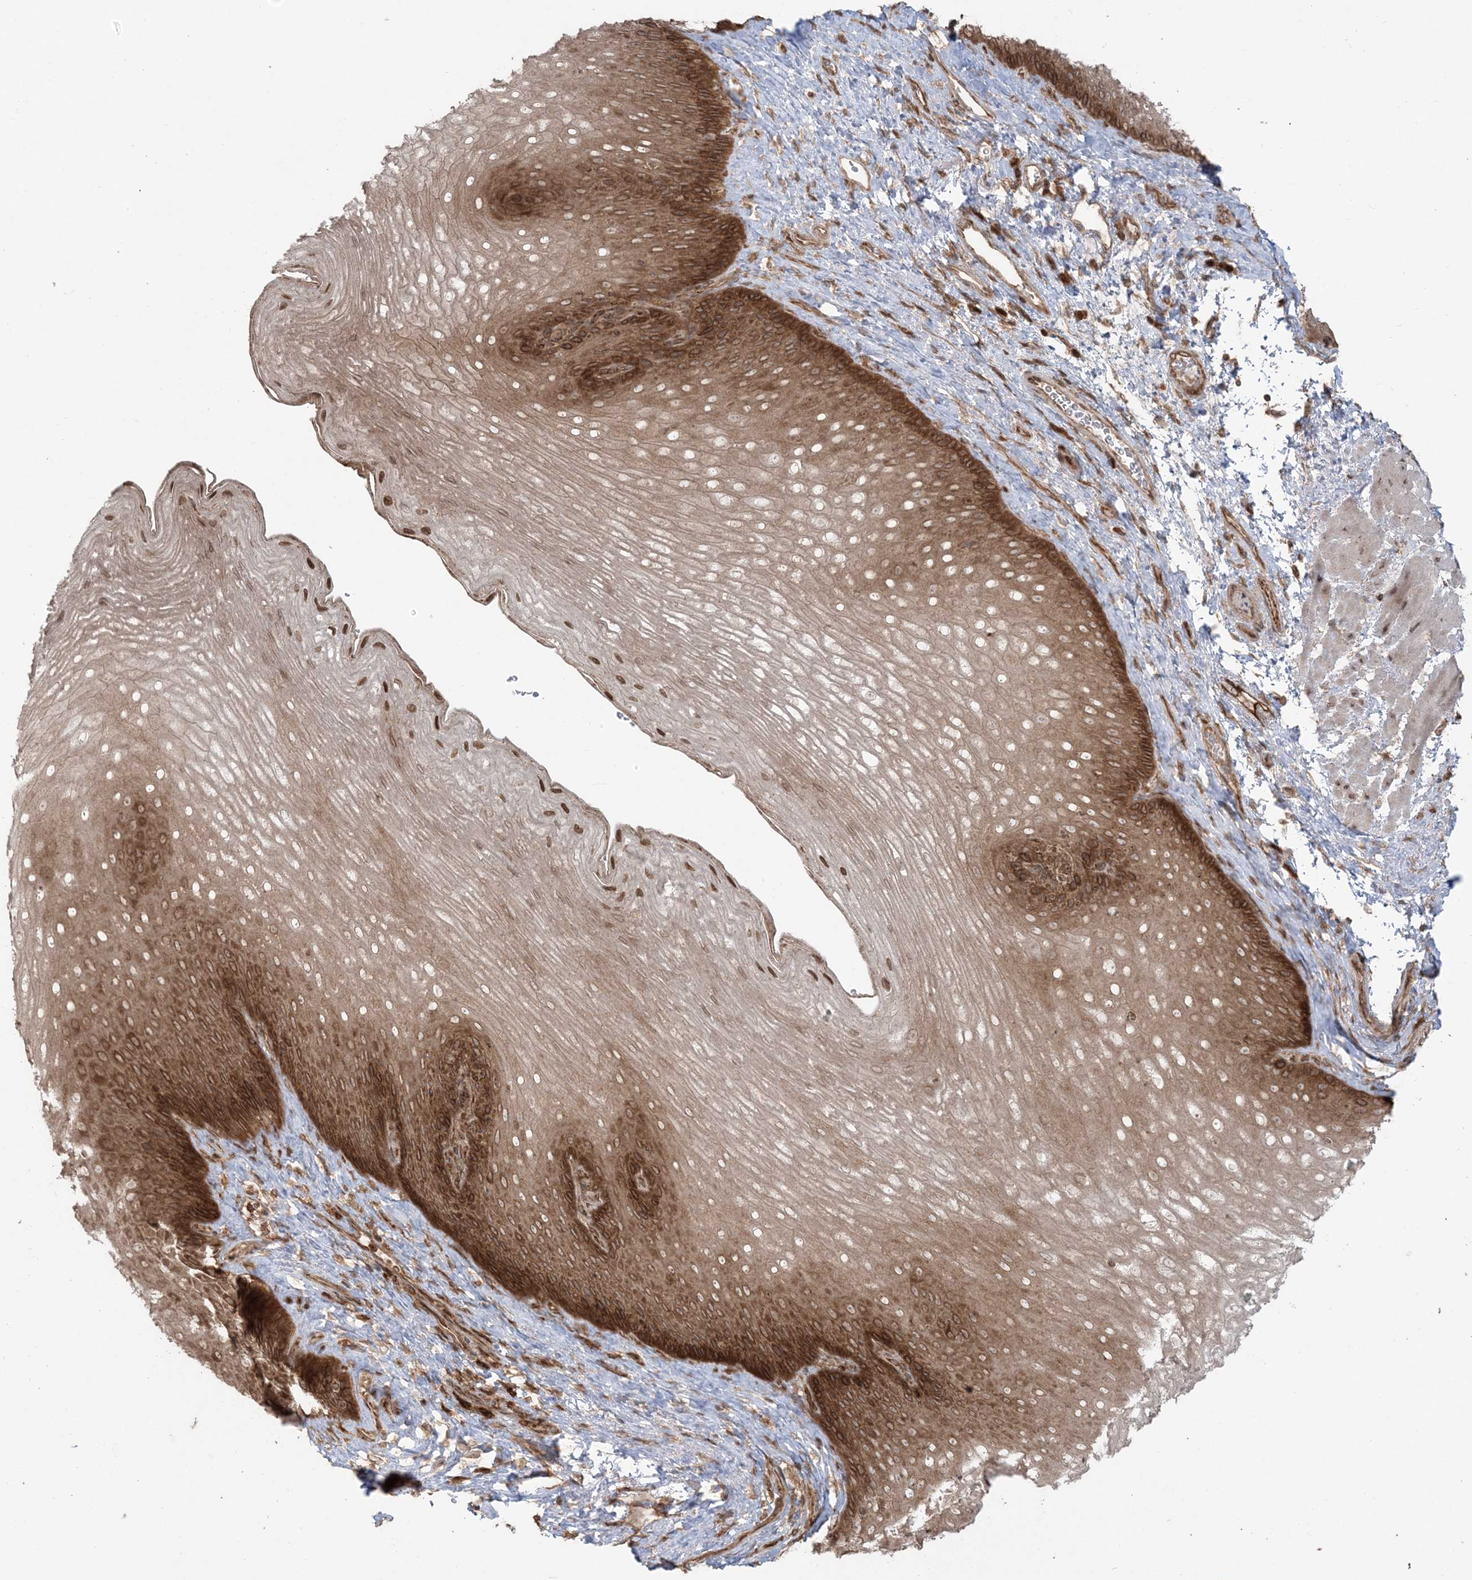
{"staining": {"intensity": "strong", "quantity": ">75%", "location": "cytoplasmic/membranous,nuclear"}, "tissue": "esophagus", "cell_type": "Squamous epithelial cells", "image_type": "normal", "snomed": [{"axis": "morphology", "description": "Normal tissue, NOS"}, {"axis": "topography", "description": "Esophagus"}], "caption": "Immunohistochemical staining of benign esophagus demonstrates strong cytoplasmic/membranous,nuclear protein staining in approximately >75% of squamous epithelial cells. (DAB (3,3'-diaminobenzidine) = brown stain, brightfield microscopy at high magnification).", "gene": "DDX19B", "patient": {"sex": "female", "age": 66}}